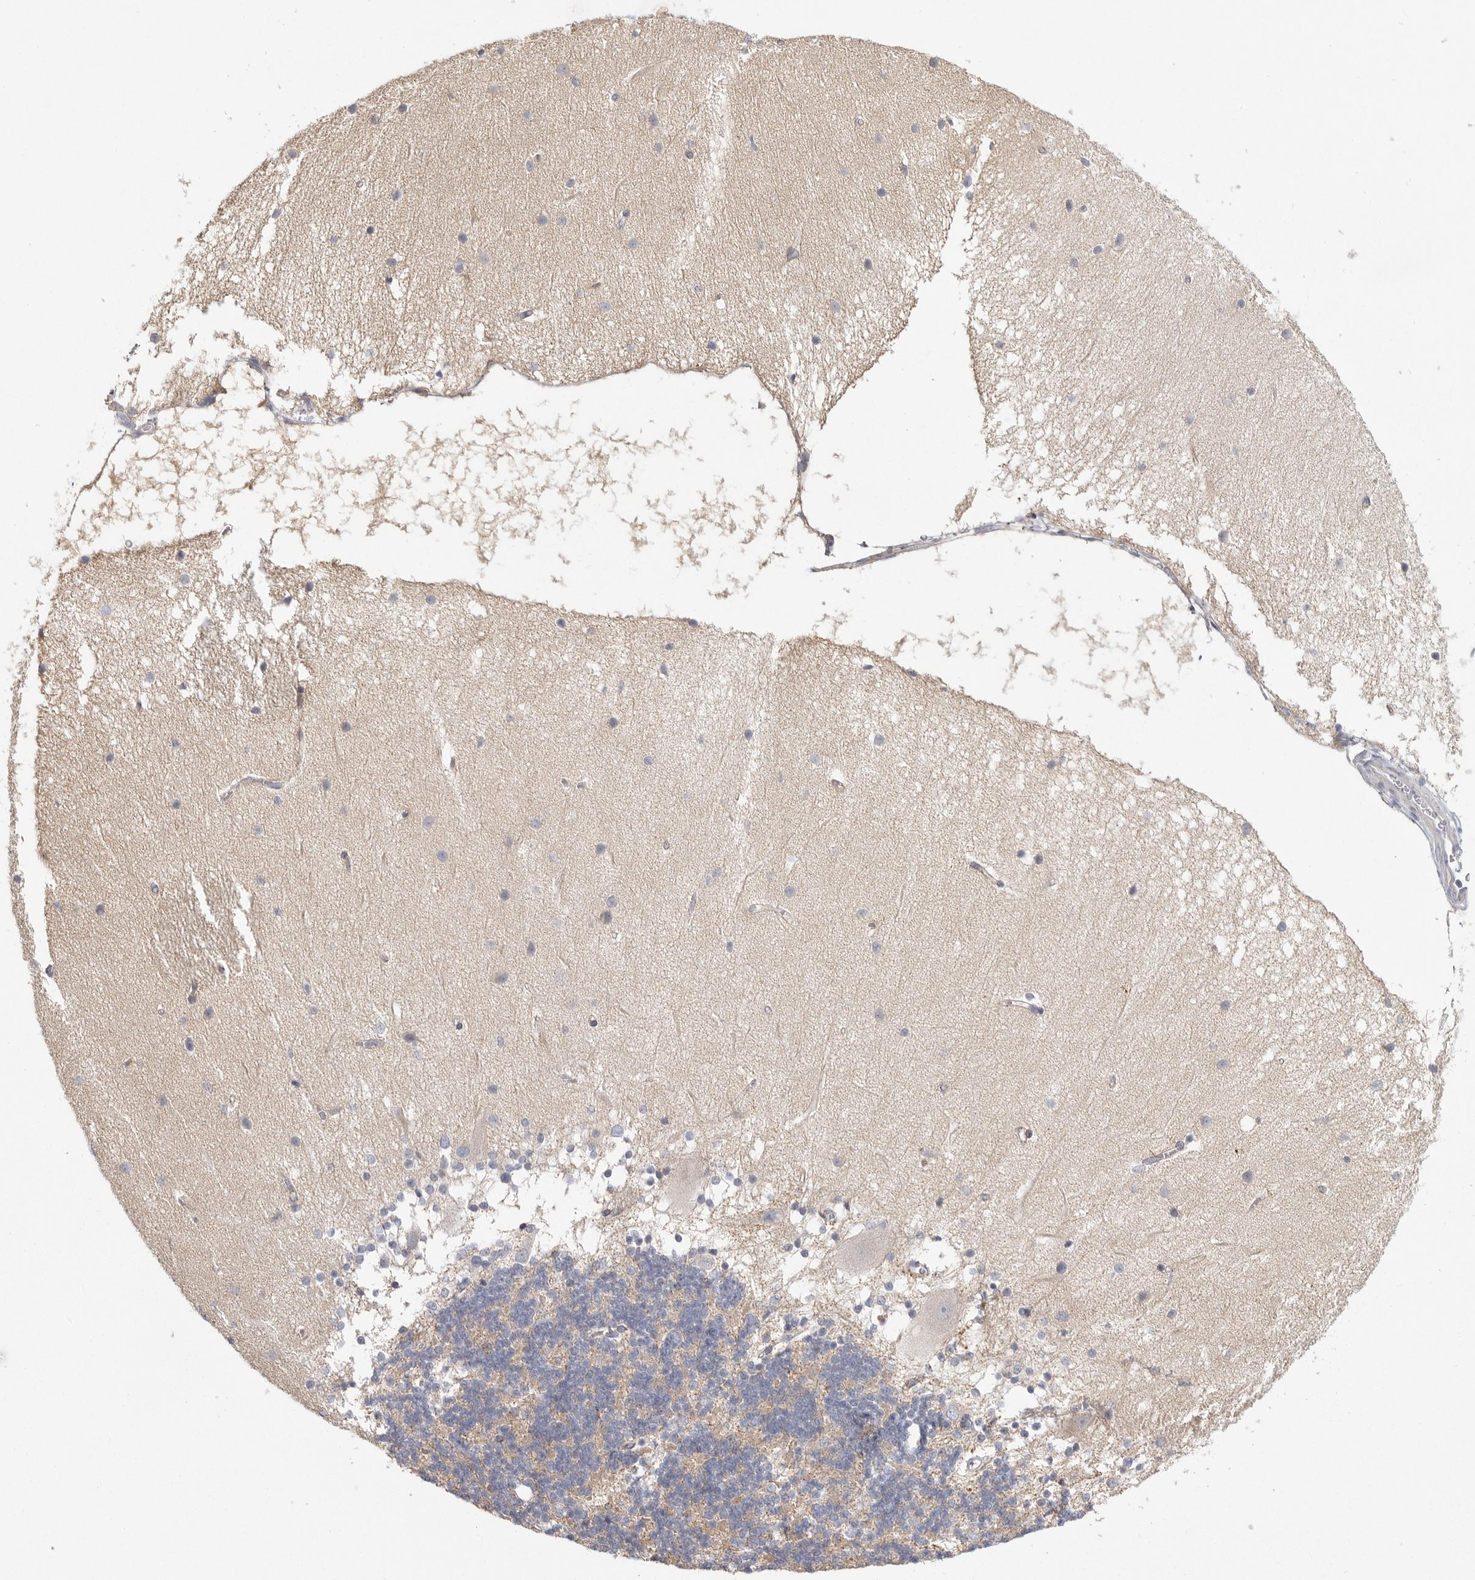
{"staining": {"intensity": "negative", "quantity": "none", "location": "none"}, "tissue": "cerebellum", "cell_type": "Cells in granular layer", "image_type": "normal", "snomed": [{"axis": "morphology", "description": "Normal tissue, NOS"}, {"axis": "topography", "description": "Cerebellum"}], "caption": "Immunohistochemistry (IHC) of unremarkable cerebellum exhibits no expression in cells in granular layer. (DAB immunohistochemistry (IHC) visualized using brightfield microscopy, high magnification).", "gene": "ELP3", "patient": {"sex": "female", "age": 54}}